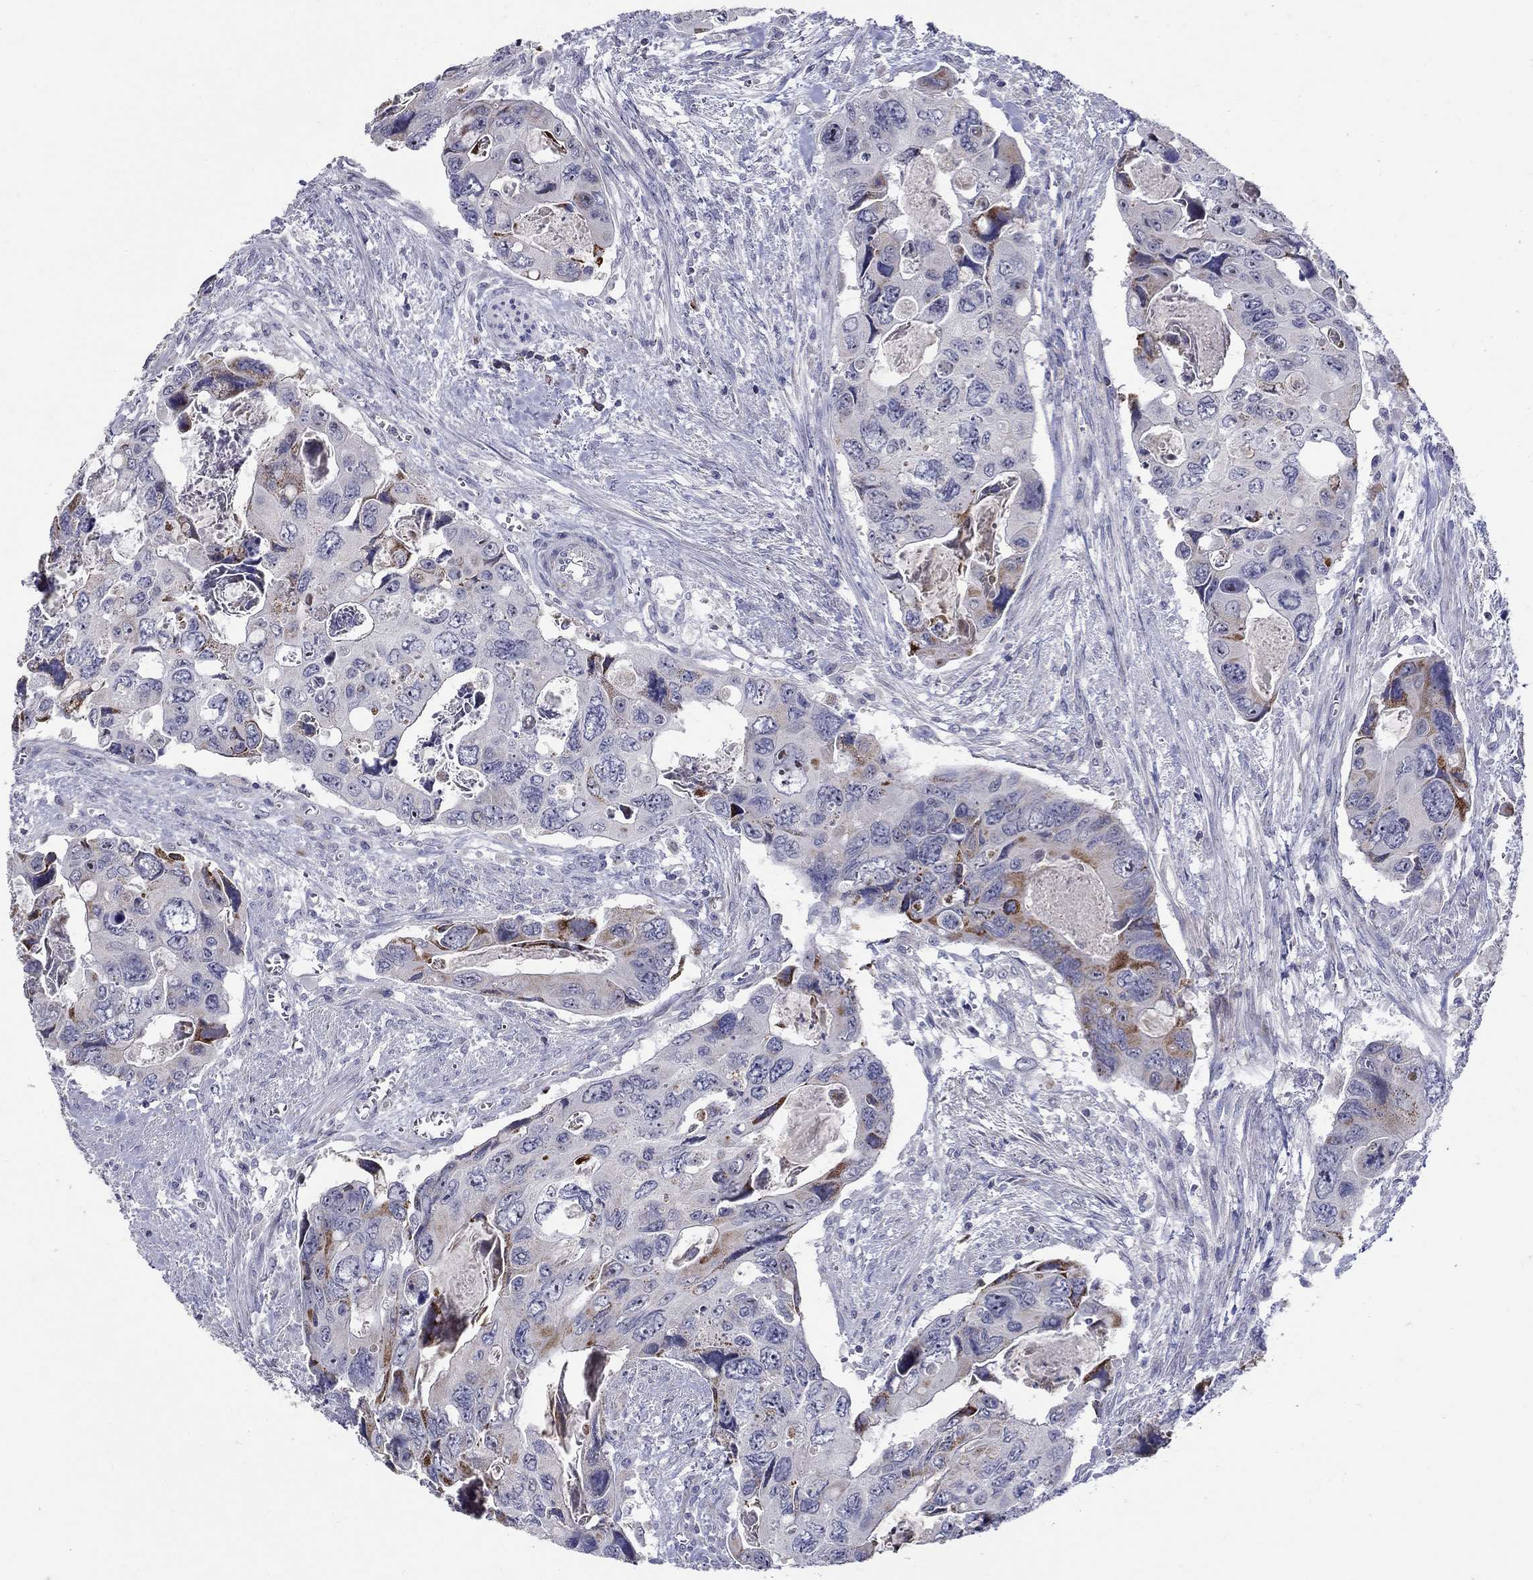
{"staining": {"intensity": "strong", "quantity": "25%-75%", "location": "cytoplasmic/membranous"}, "tissue": "colorectal cancer", "cell_type": "Tumor cells", "image_type": "cancer", "snomed": [{"axis": "morphology", "description": "Adenocarcinoma, NOS"}, {"axis": "topography", "description": "Rectum"}], "caption": "Immunohistochemistry (DAB (3,3'-diaminobenzidine)) staining of human colorectal cancer (adenocarcinoma) exhibits strong cytoplasmic/membranous protein positivity in about 25%-75% of tumor cells.", "gene": "HMX2", "patient": {"sex": "male", "age": 62}}